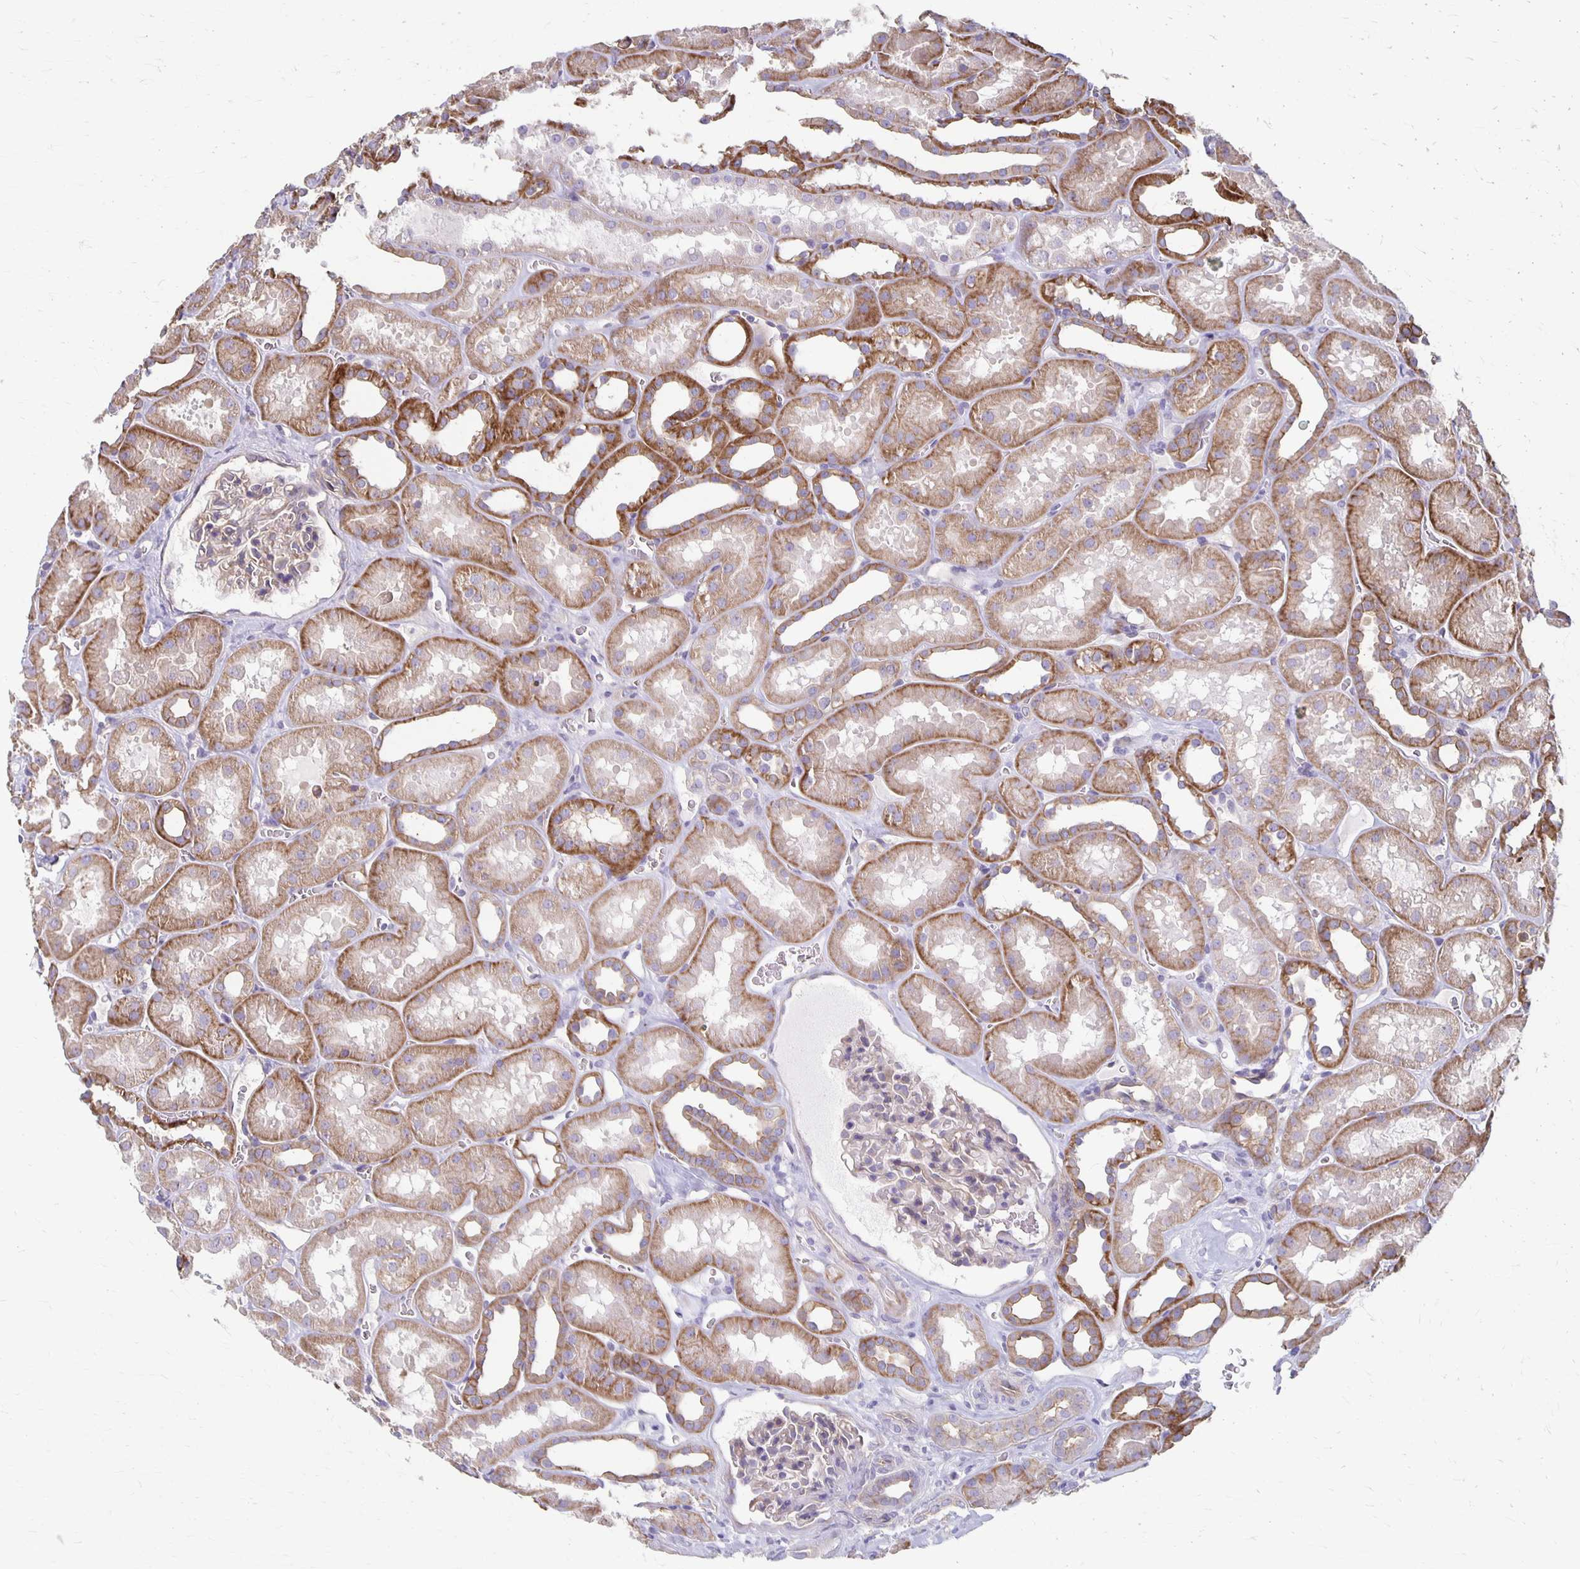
{"staining": {"intensity": "negative", "quantity": "none", "location": "none"}, "tissue": "kidney", "cell_type": "Cells in glomeruli", "image_type": "normal", "snomed": [{"axis": "morphology", "description": "Normal tissue, NOS"}, {"axis": "topography", "description": "Kidney"}], "caption": "A histopathology image of human kidney is negative for staining in cells in glomeruli.", "gene": "PPP1R3E", "patient": {"sex": "female", "age": 41}}